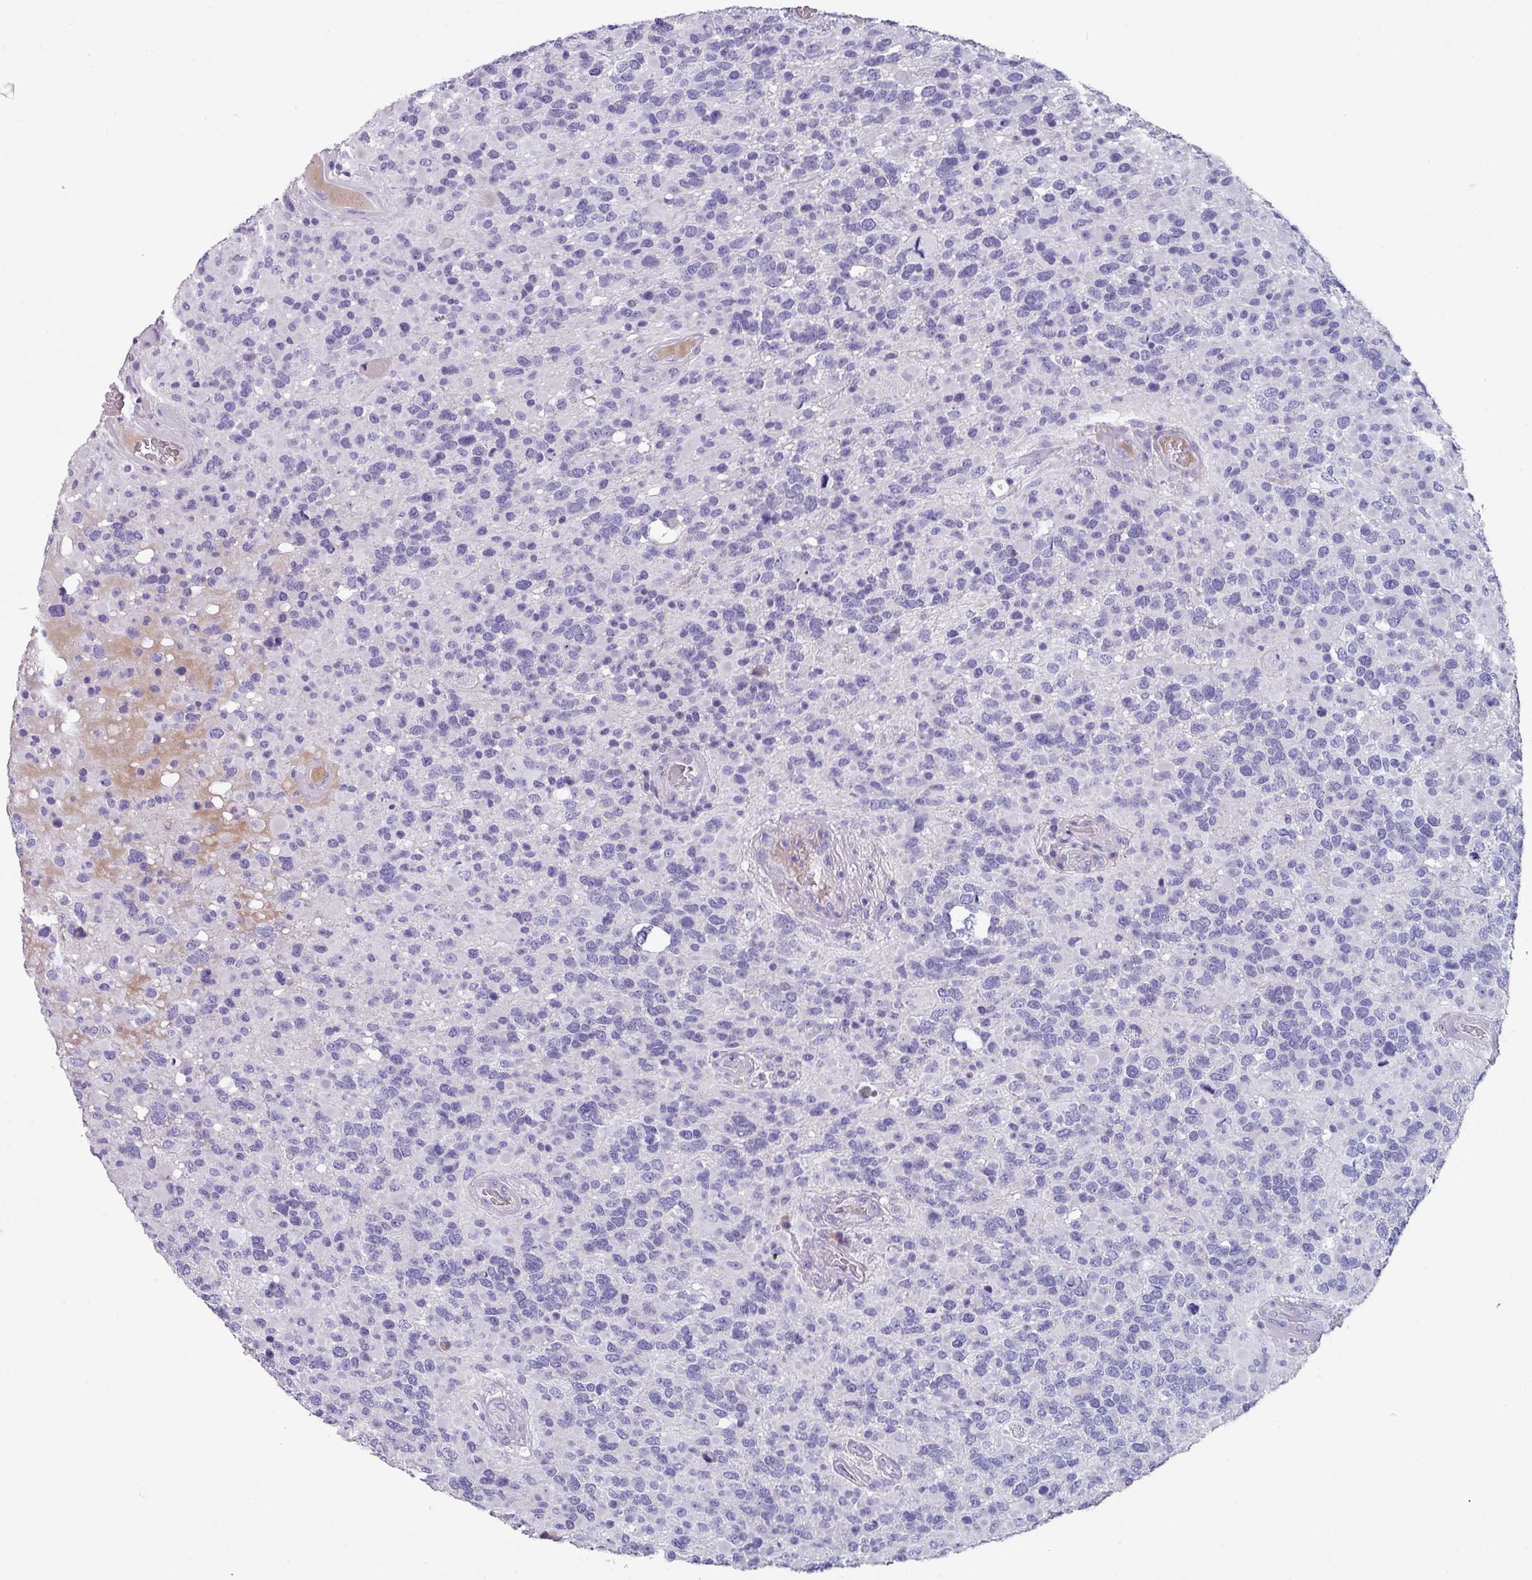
{"staining": {"intensity": "negative", "quantity": "none", "location": "none"}, "tissue": "glioma", "cell_type": "Tumor cells", "image_type": "cancer", "snomed": [{"axis": "morphology", "description": "Glioma, malignant, High grade"}, {"axis": "topography", "description": "Brain"}], "caption": "Immunohistochemical staining of human high-grade glioma (malignant) reveals no significant positivity in tumor cells.", "gene": "DEFB115", "patient": {"sex": "female", "age": 40}}